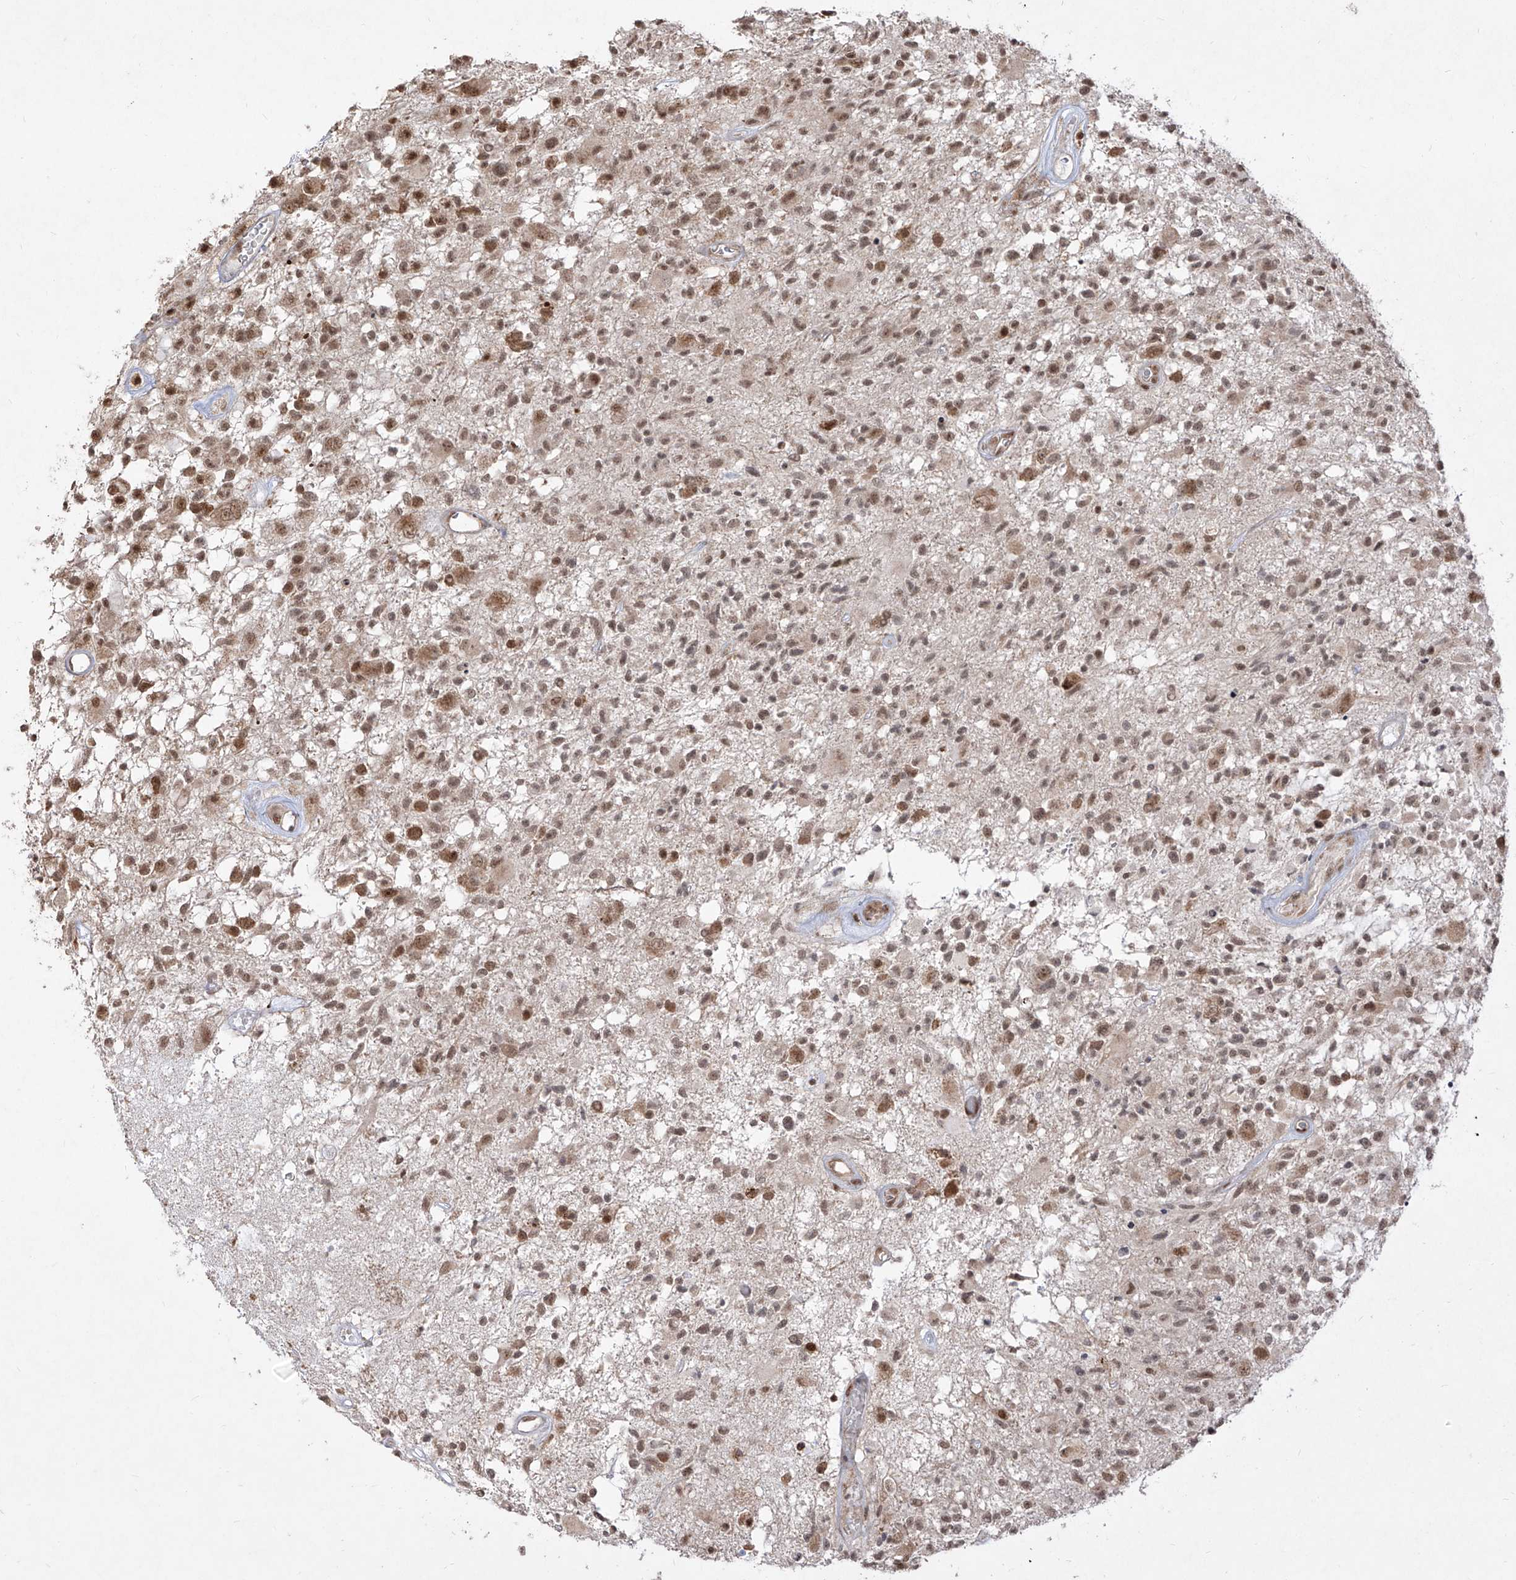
{"staining": {"intensity": "moderate", "quantity": ">75%", "location": "nuclear"}, "tissue": "glioma", "cell_type": "Tumor cells", "image_type": "cancer", "snomed": [{"axis": "morphology", "description": "Glioma, malignant, High grade"}, {"axis": "morphology", "description": "Glioblastoma, NOS"}, {"axis": "topography", "description": "Brain"}], "caption": "Human glioblastoma stained with a protein marker displays moderate staining in tumor cells.", "gene": "SNRNP27", "patient": {"sex": "male", "age": 60}}